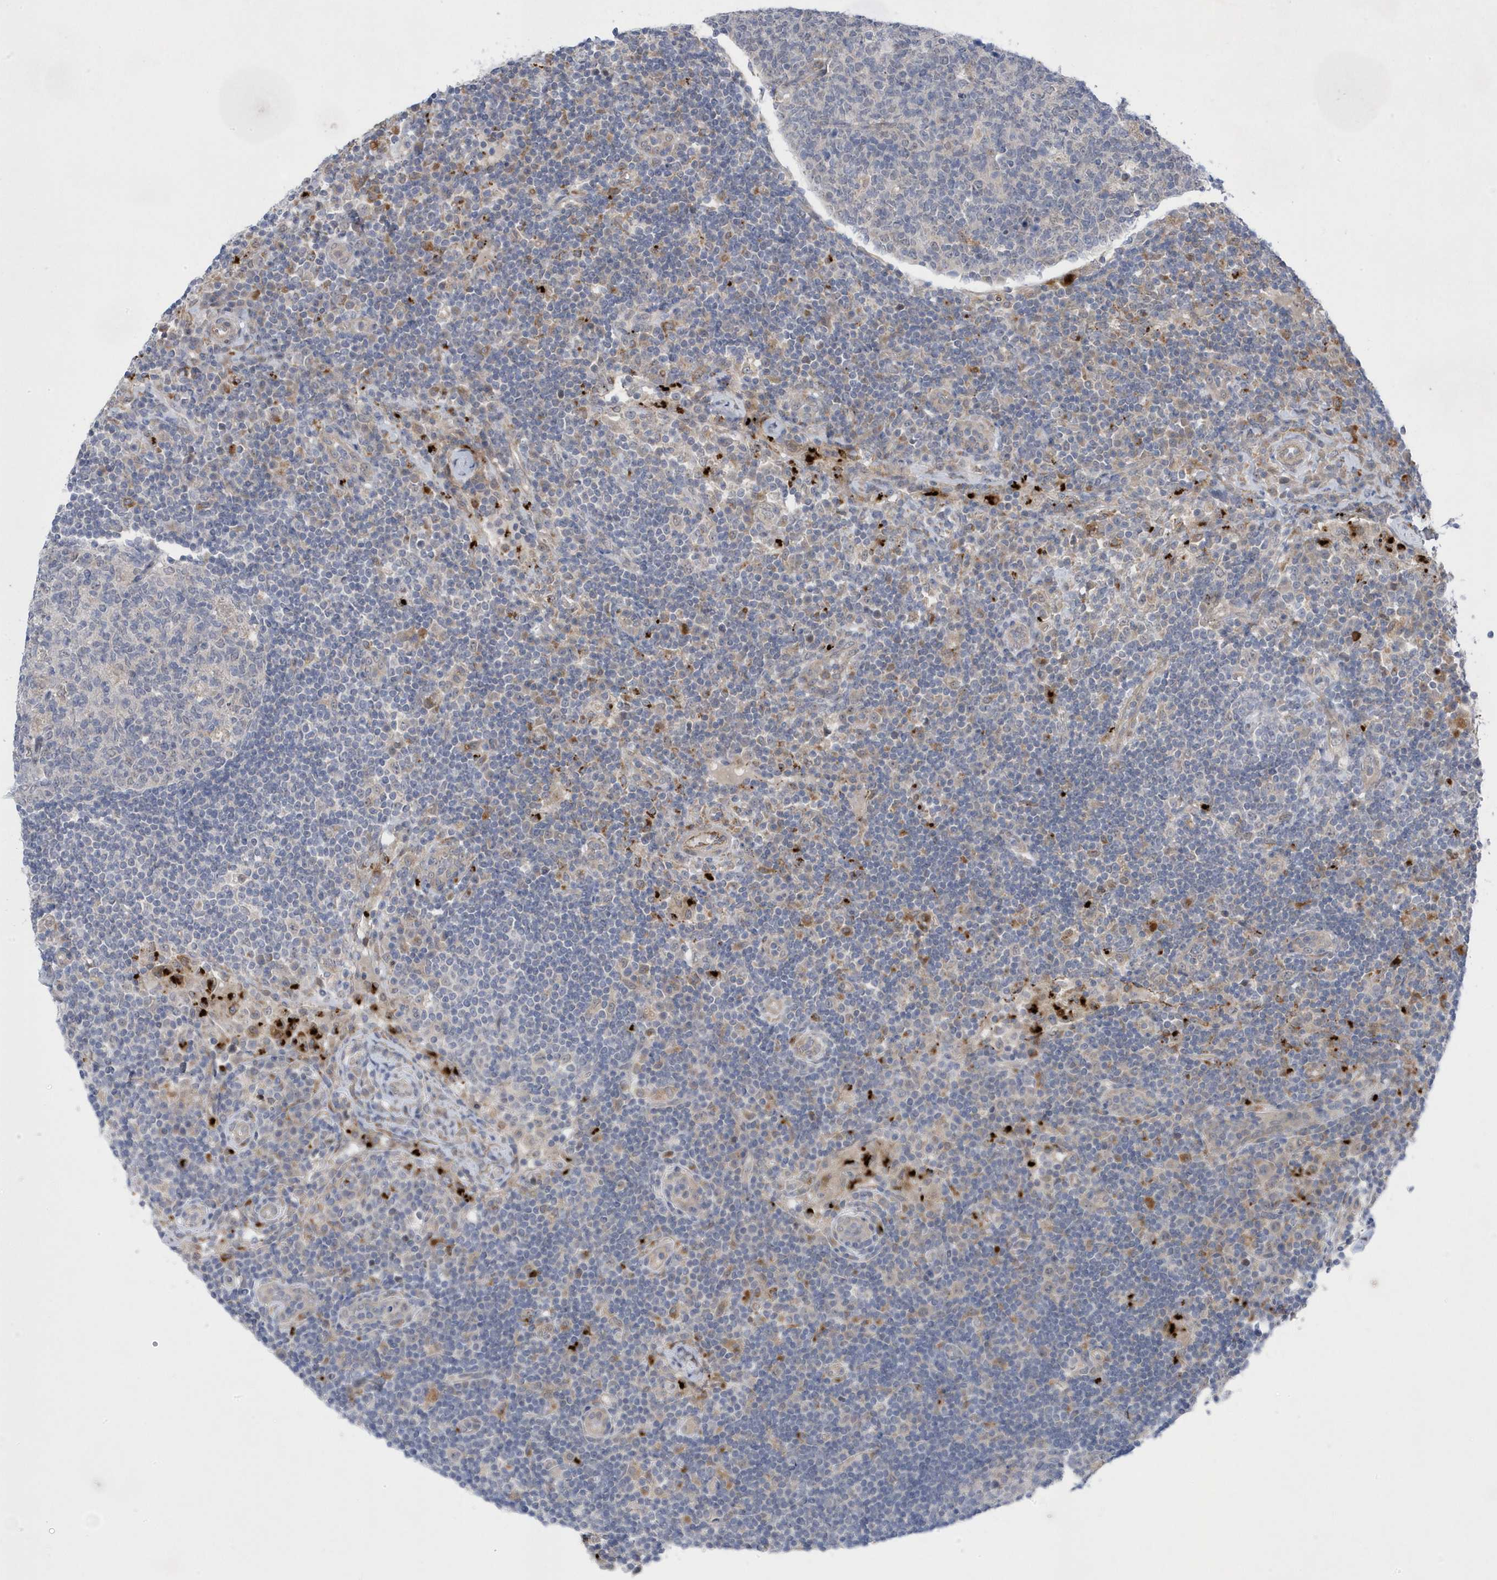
{"staining": {"intensity": "negative", "quantity": "none", "location": "none"}, "tissue": "lymph node", "cell_type": "Germinal center cells", "image_type": "normal", "snomed": [{"axis": "morphology", "description": "Normal tissue, NOS"}, {"axis": "topography", "description": "Lymph node"}], "caption": "IHC histopathology image of benign lymph node stained for a protein (brown), which reveals no expression in germinal center cells.", "gene": "ANAPC1", "patient": {"sex": "female", "age": 53}}